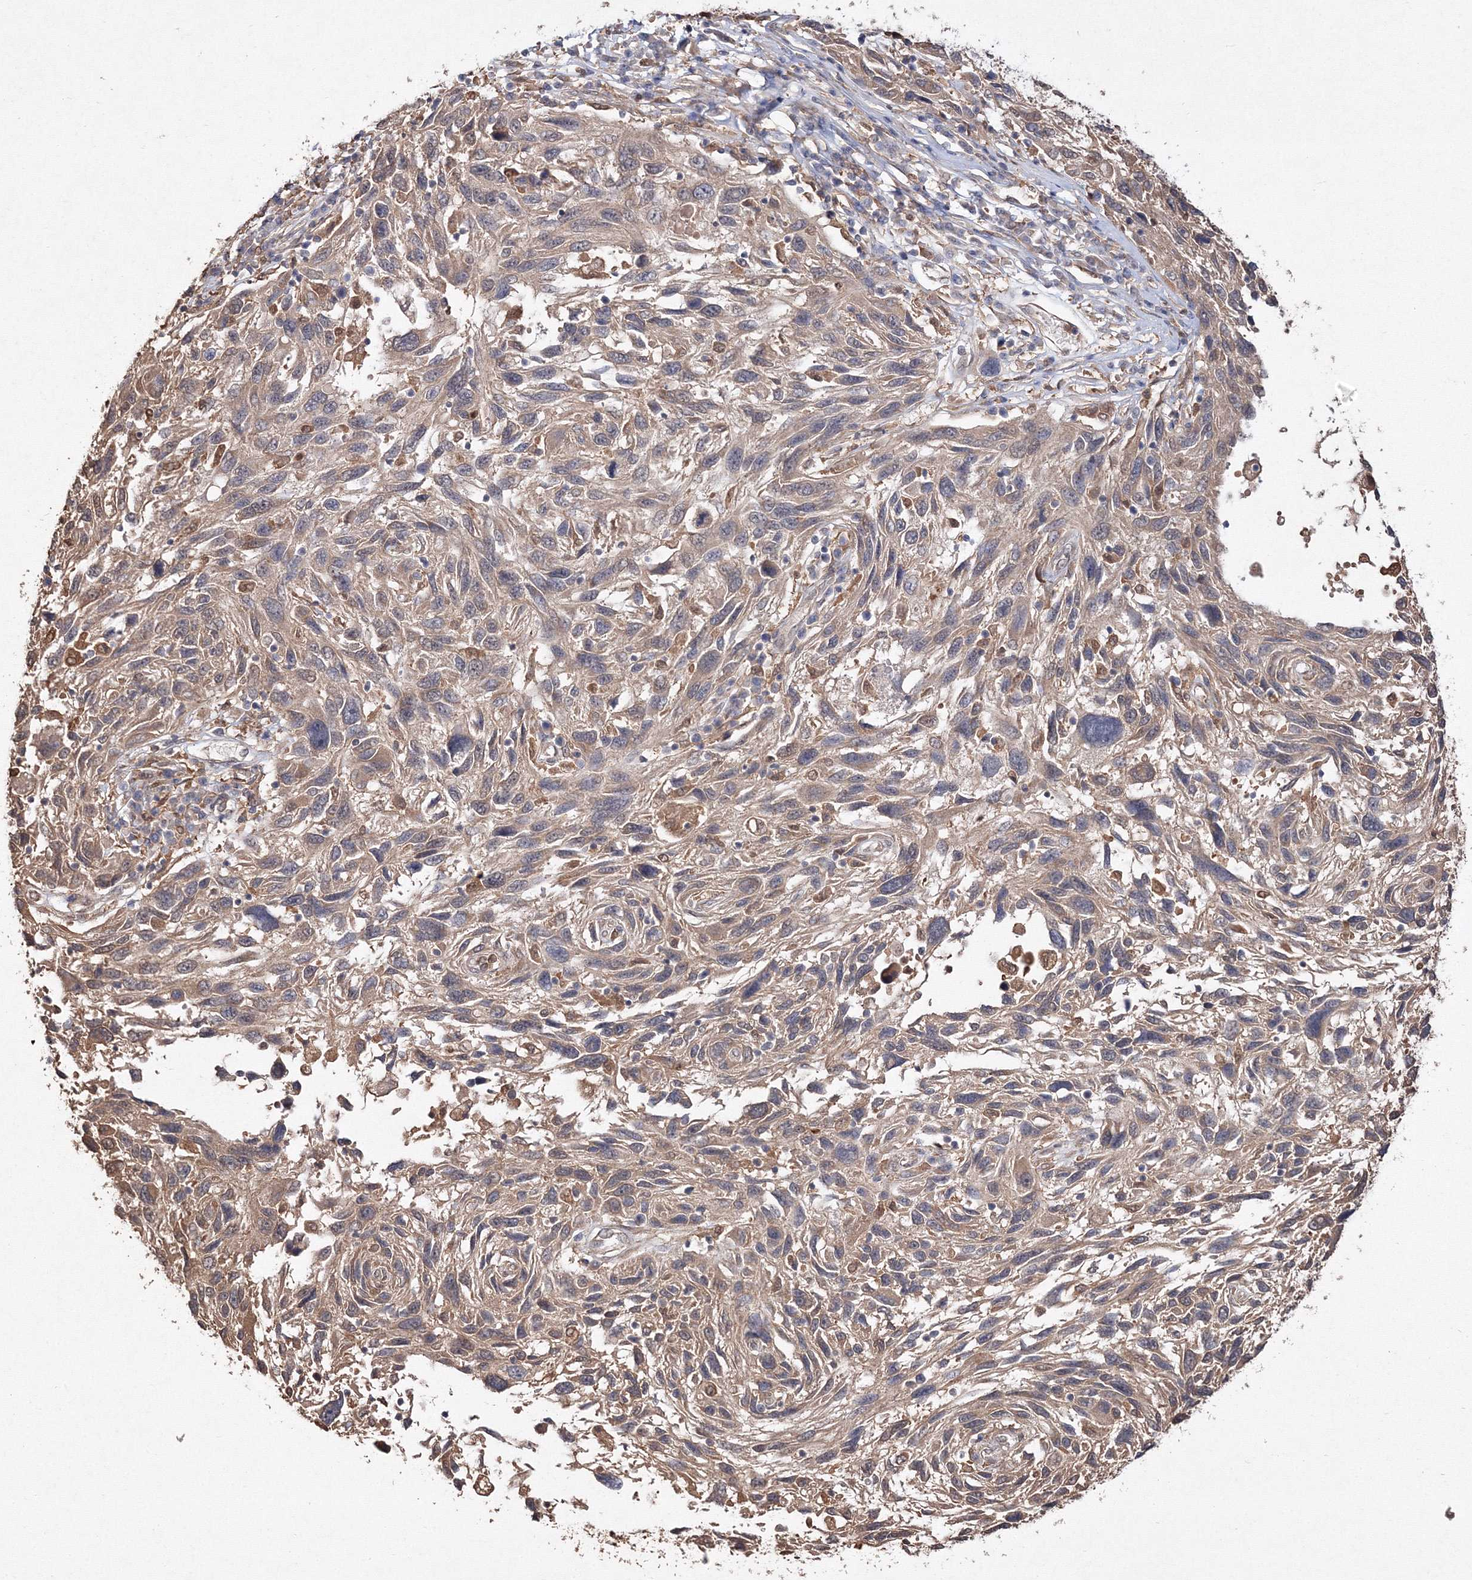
{"staining": {"intensity": "weak", "quantity": "25%-75%", "location": "cytoplasmic/membranous"}, "tissue": "melanoma", "cell_type": "Tumor cells", "image_type": "cancer", "snomed": [{"axis": "morphology", "description": "Malignant melanoma, NOS"}, {"axis": "topography", "description": "Skin"}], "caption": "Brown immunohistochemical staining in human melanoma shows weak cytoplasmic/membranous staining in about 25%-75% of tumor cells.", "gene": "S100A11", "patient": {"sex": "male", "age": 53}}